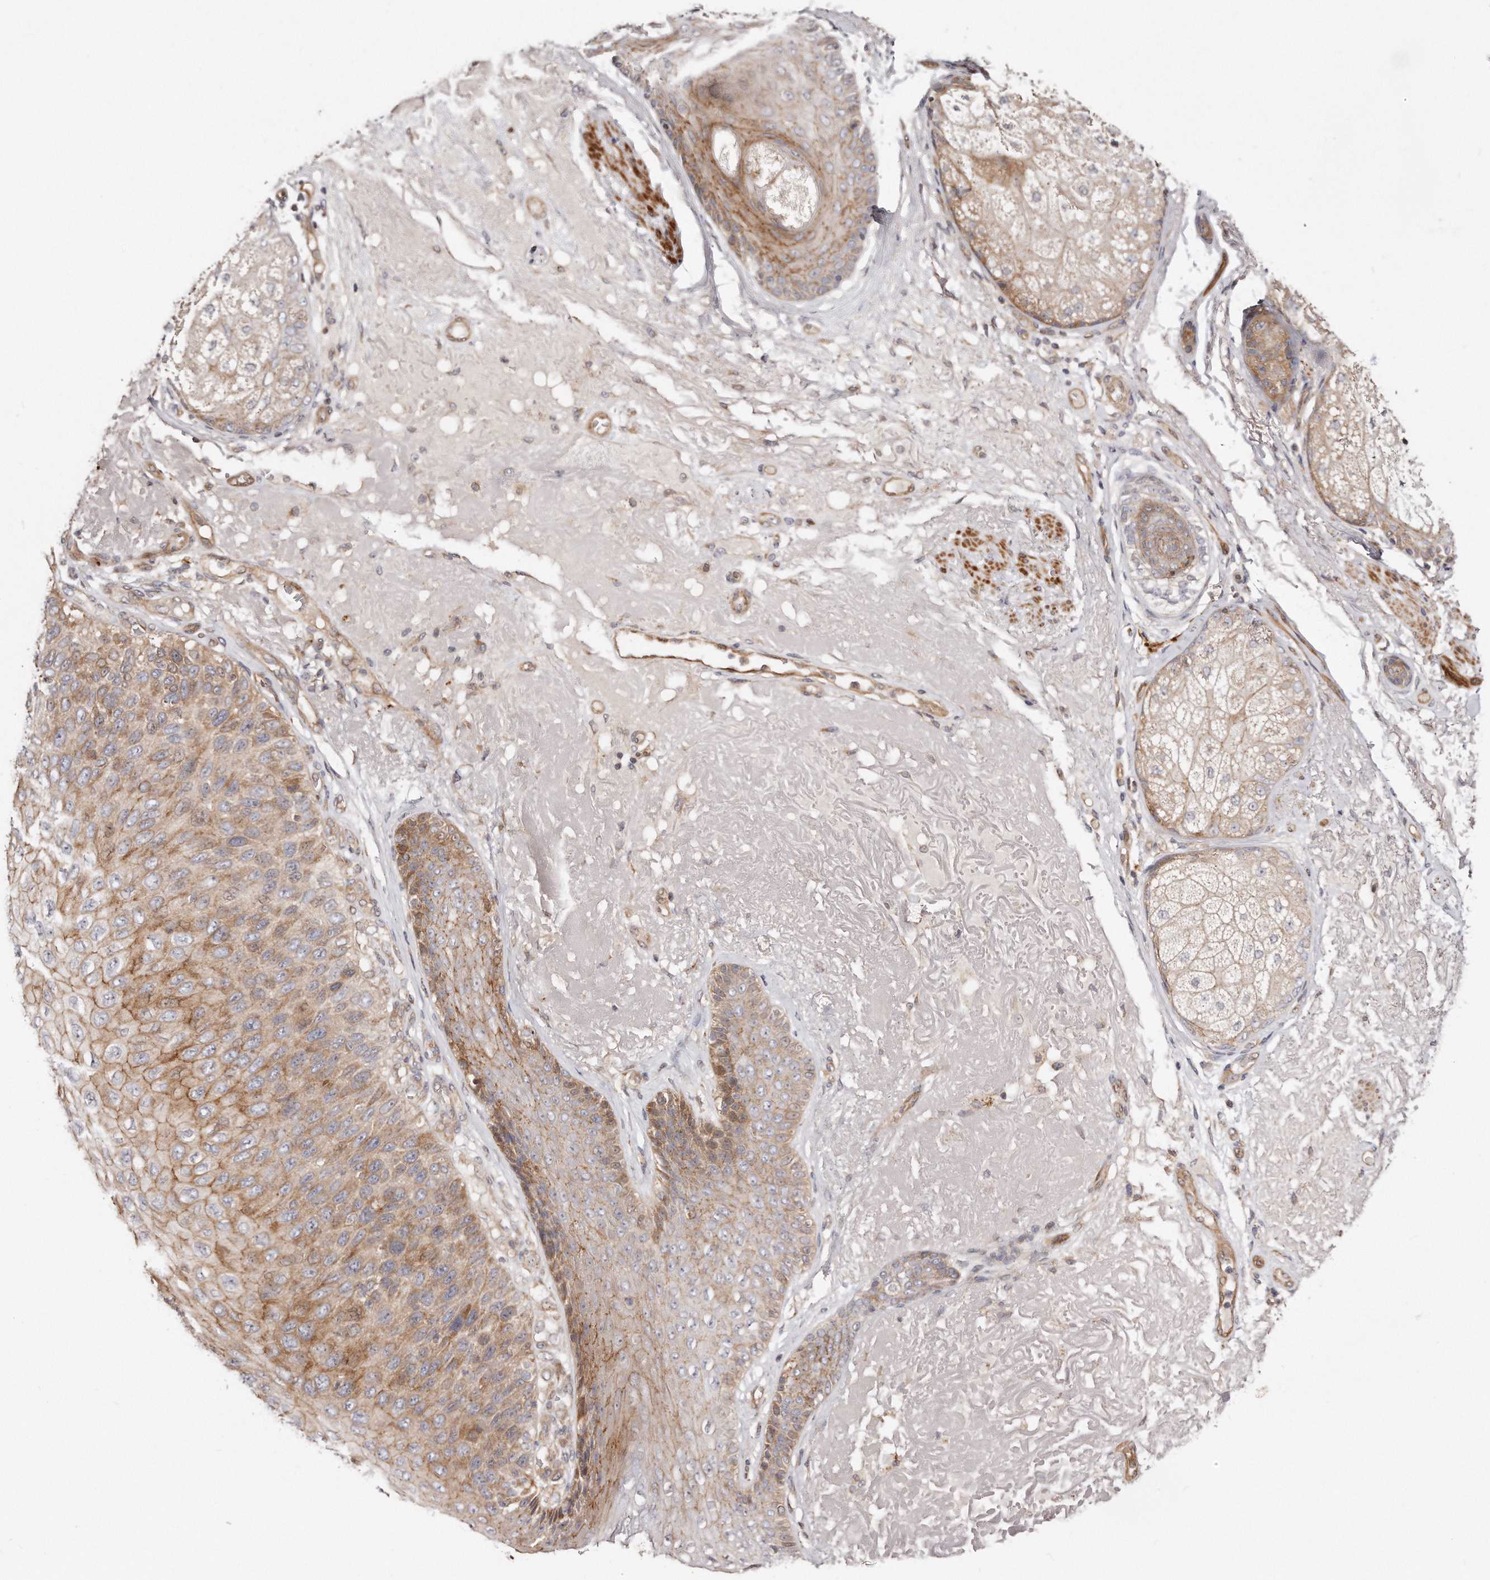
{"staining": {"intensity": "moderate", "quantity": "25%-75%", "location": "cytoplasmic/membranous"}, "tissue": "skin cancer", "cell_type": "Tumor cells", "image_type": "cancer", "snomed": [{"axis": "morphology", "description": "Squamous cell carcinoma, NOS"}, {"axis": "topography", "description": "Skin"}], "caption": "Human skin cancer (squamous cell carcinoma) stained with a protein marker displays moderate staining in tumor cells.", "gene": "GBP4", "patient": {"sex": "female", "age": 88}}